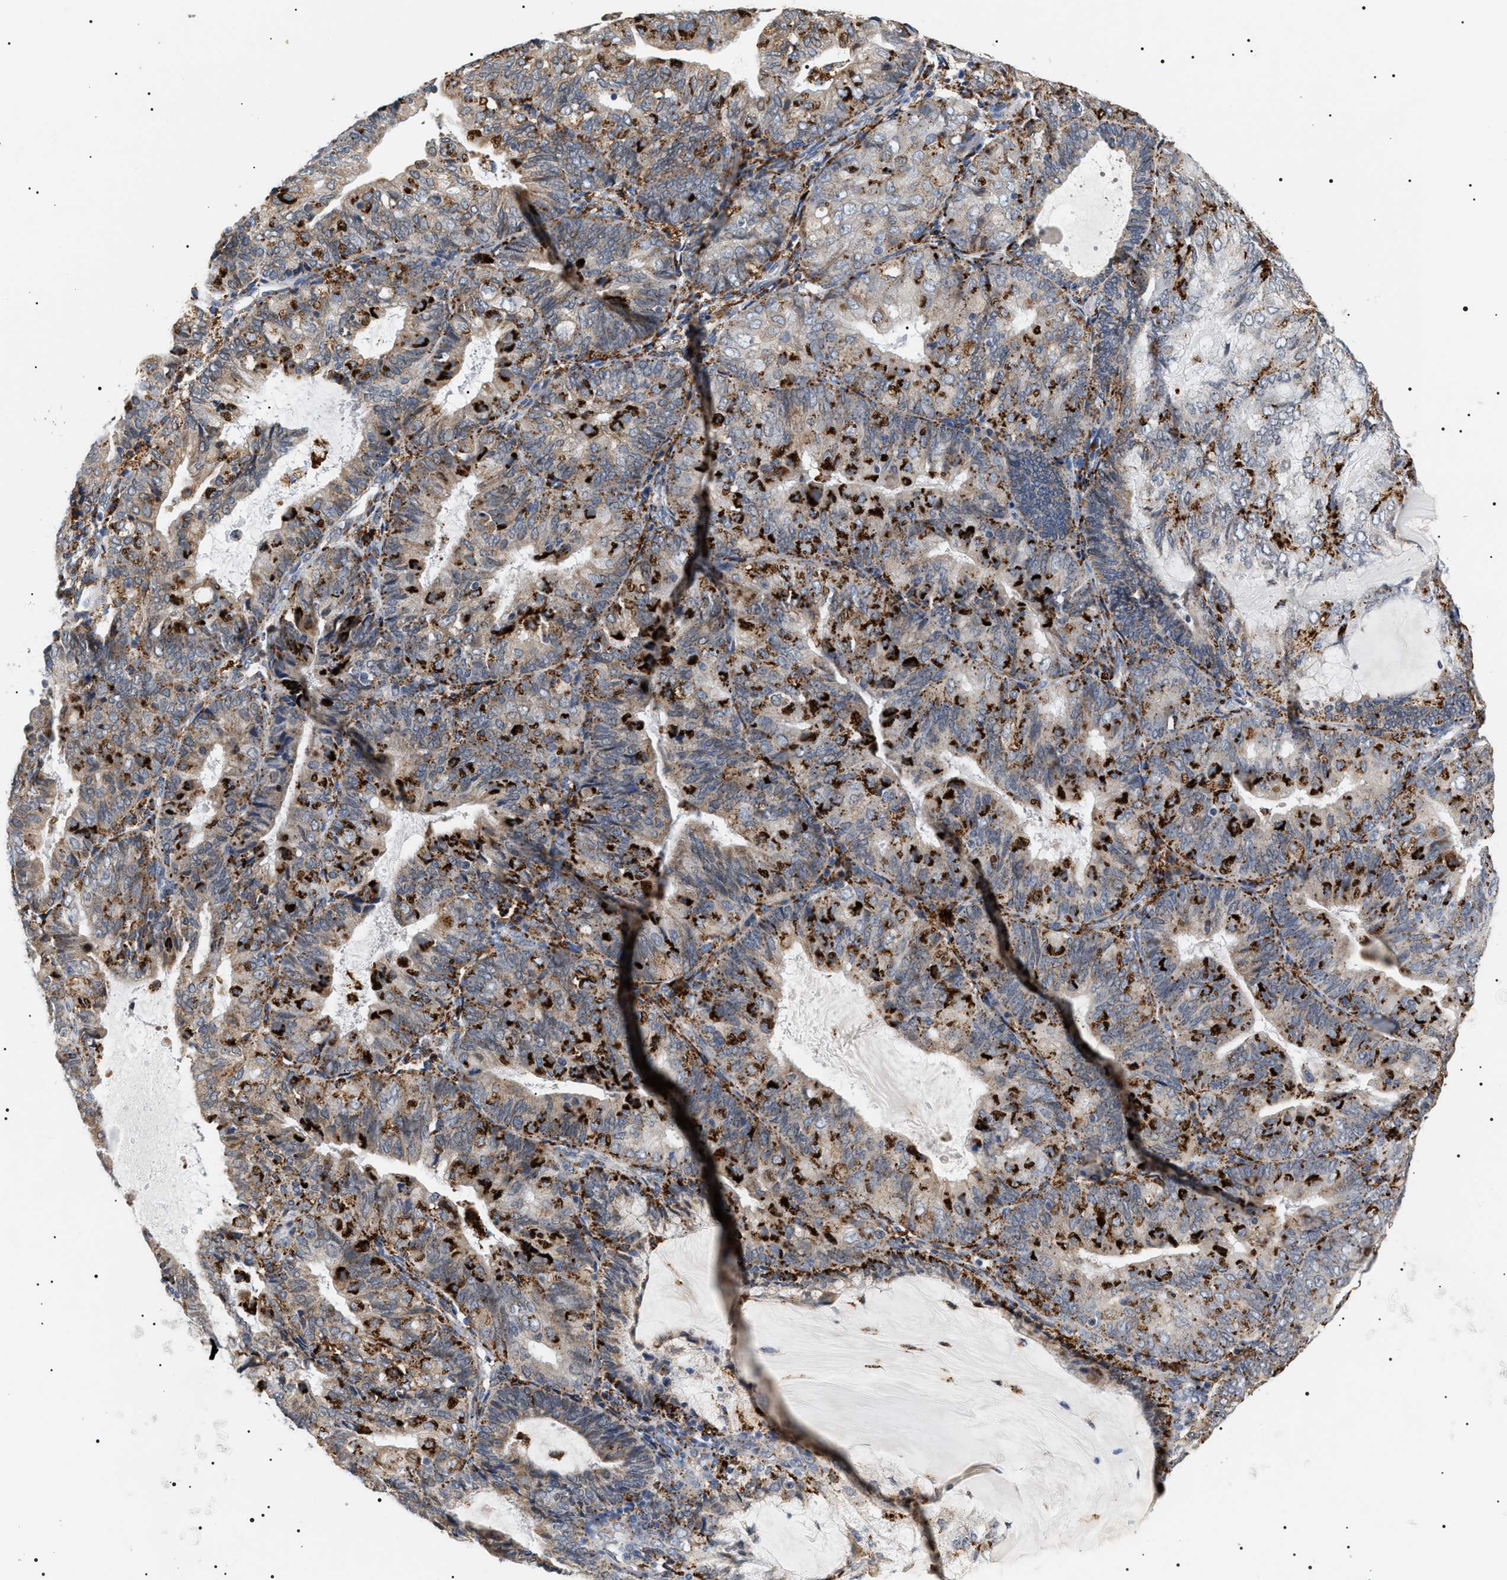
{"staining": {"intensity": "strong", "quantity": "25%-75%", "location": "cytoplasmic/membranous"}, "tissue": "endometrial cancer", "cell_type": "Tumor cells", "image_type": "cancer", "snomed": [{"axis": "morphology", "description": "Adenocarcinoma, NOS"}, {"axis": "topography", "description": "Endometrium"}], "caption": "A high amount of strong cytoplasmic/membranous staining is seen in approximately 25%-75% of tumor cells in endometrial cancer (adenocarcinoma) tissue.", "gene": "HSD17B11", "patient": {"sex": "female", "age": 81}}